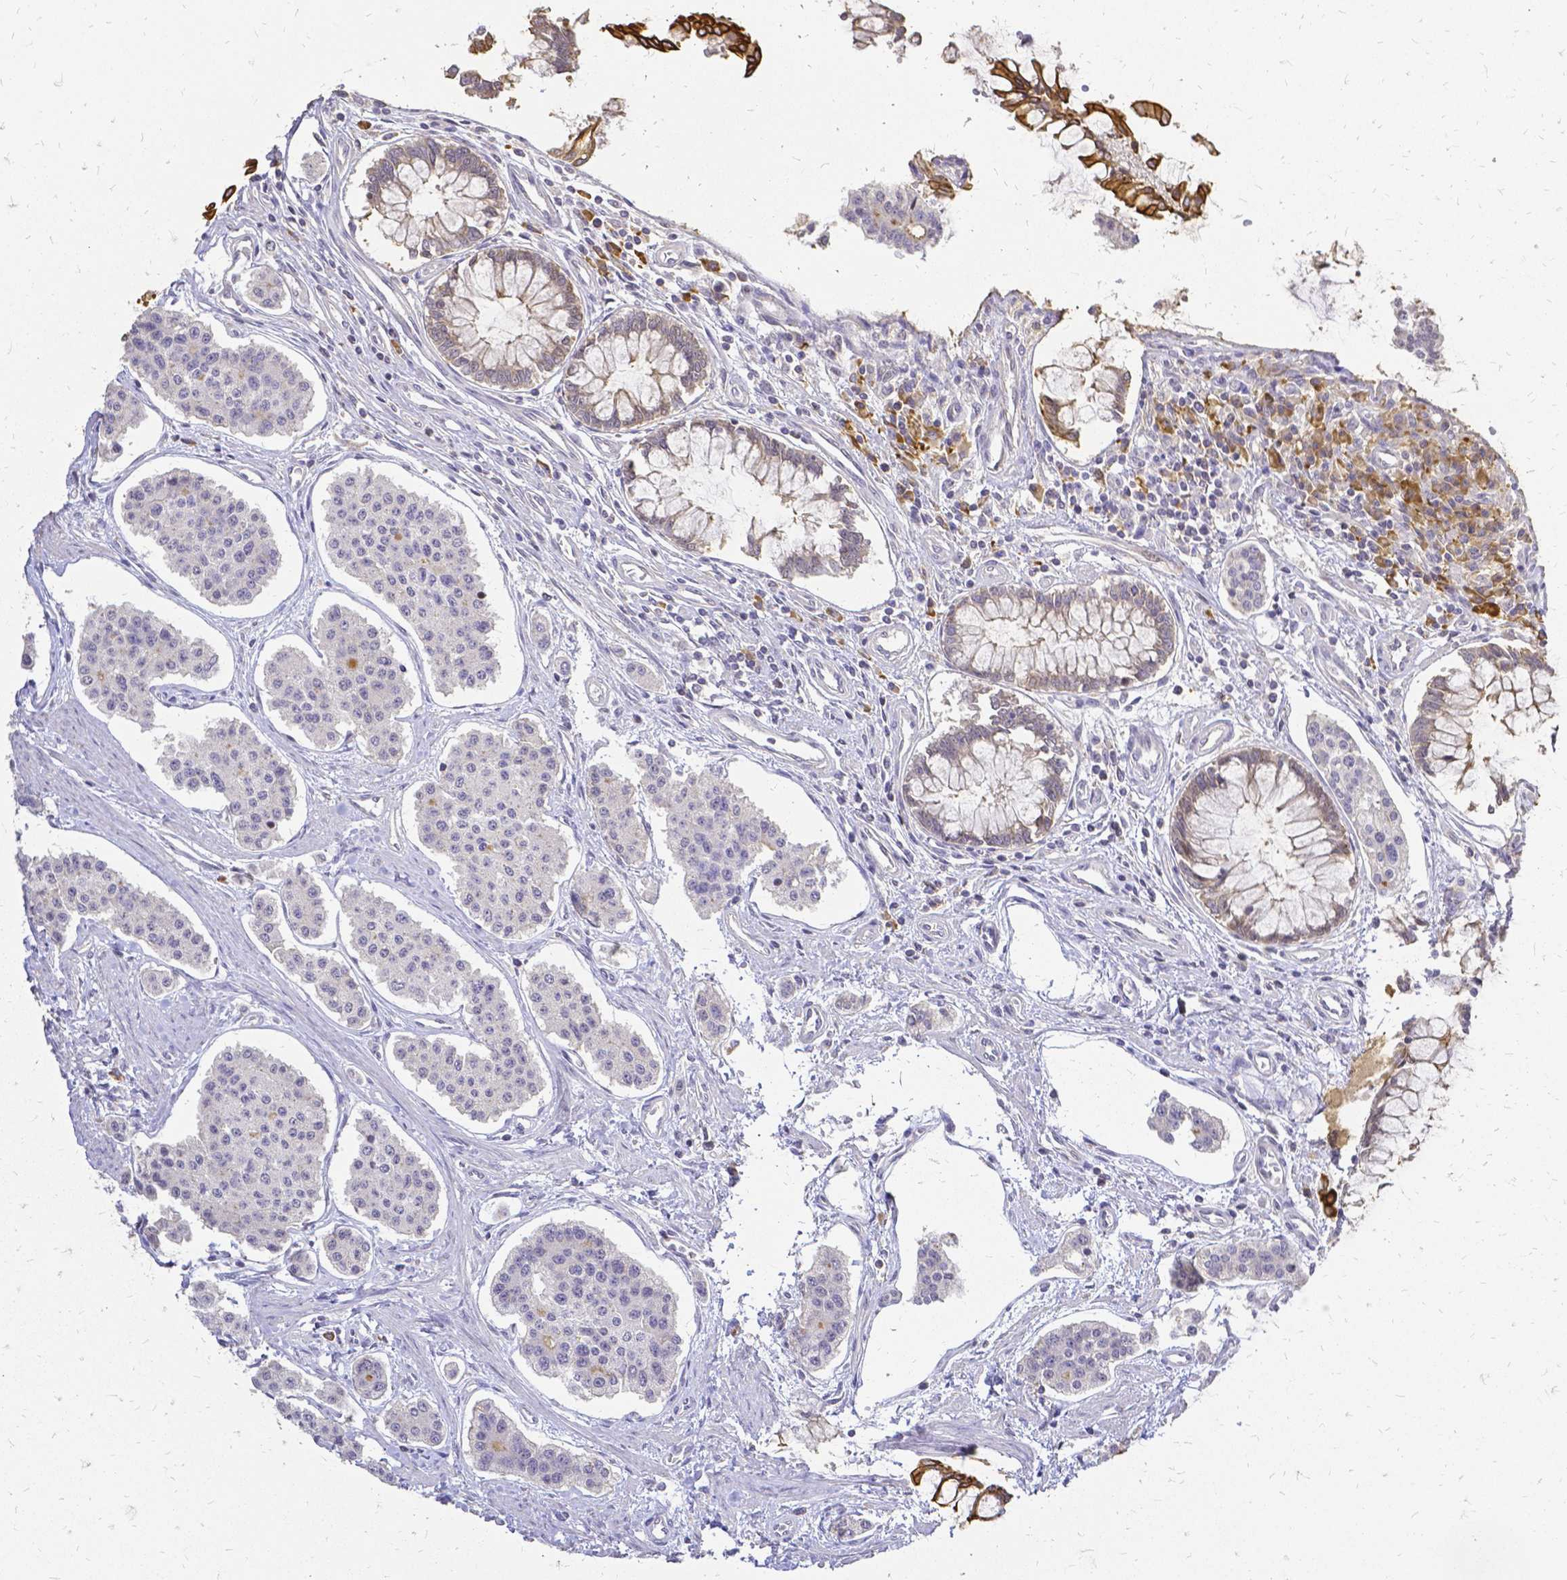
{"staining": {"intensity": "negative", "quantity": "none", "location": "none"}, "tissue": "carcinoid", "cell_type": "Tumor cells", "image_type": "cancer", "snomed": [{"axis": "morphology", "description": "Carcinoid, malignant, NOS"}, {"axis": "topography", "description": "Small intestine"}], "caption": "Immunohistochemistry of human carcinoid reveals no expression in tumor cells.", "gene": "CIB1", "patient": {"sex": "female", "age": 65}}